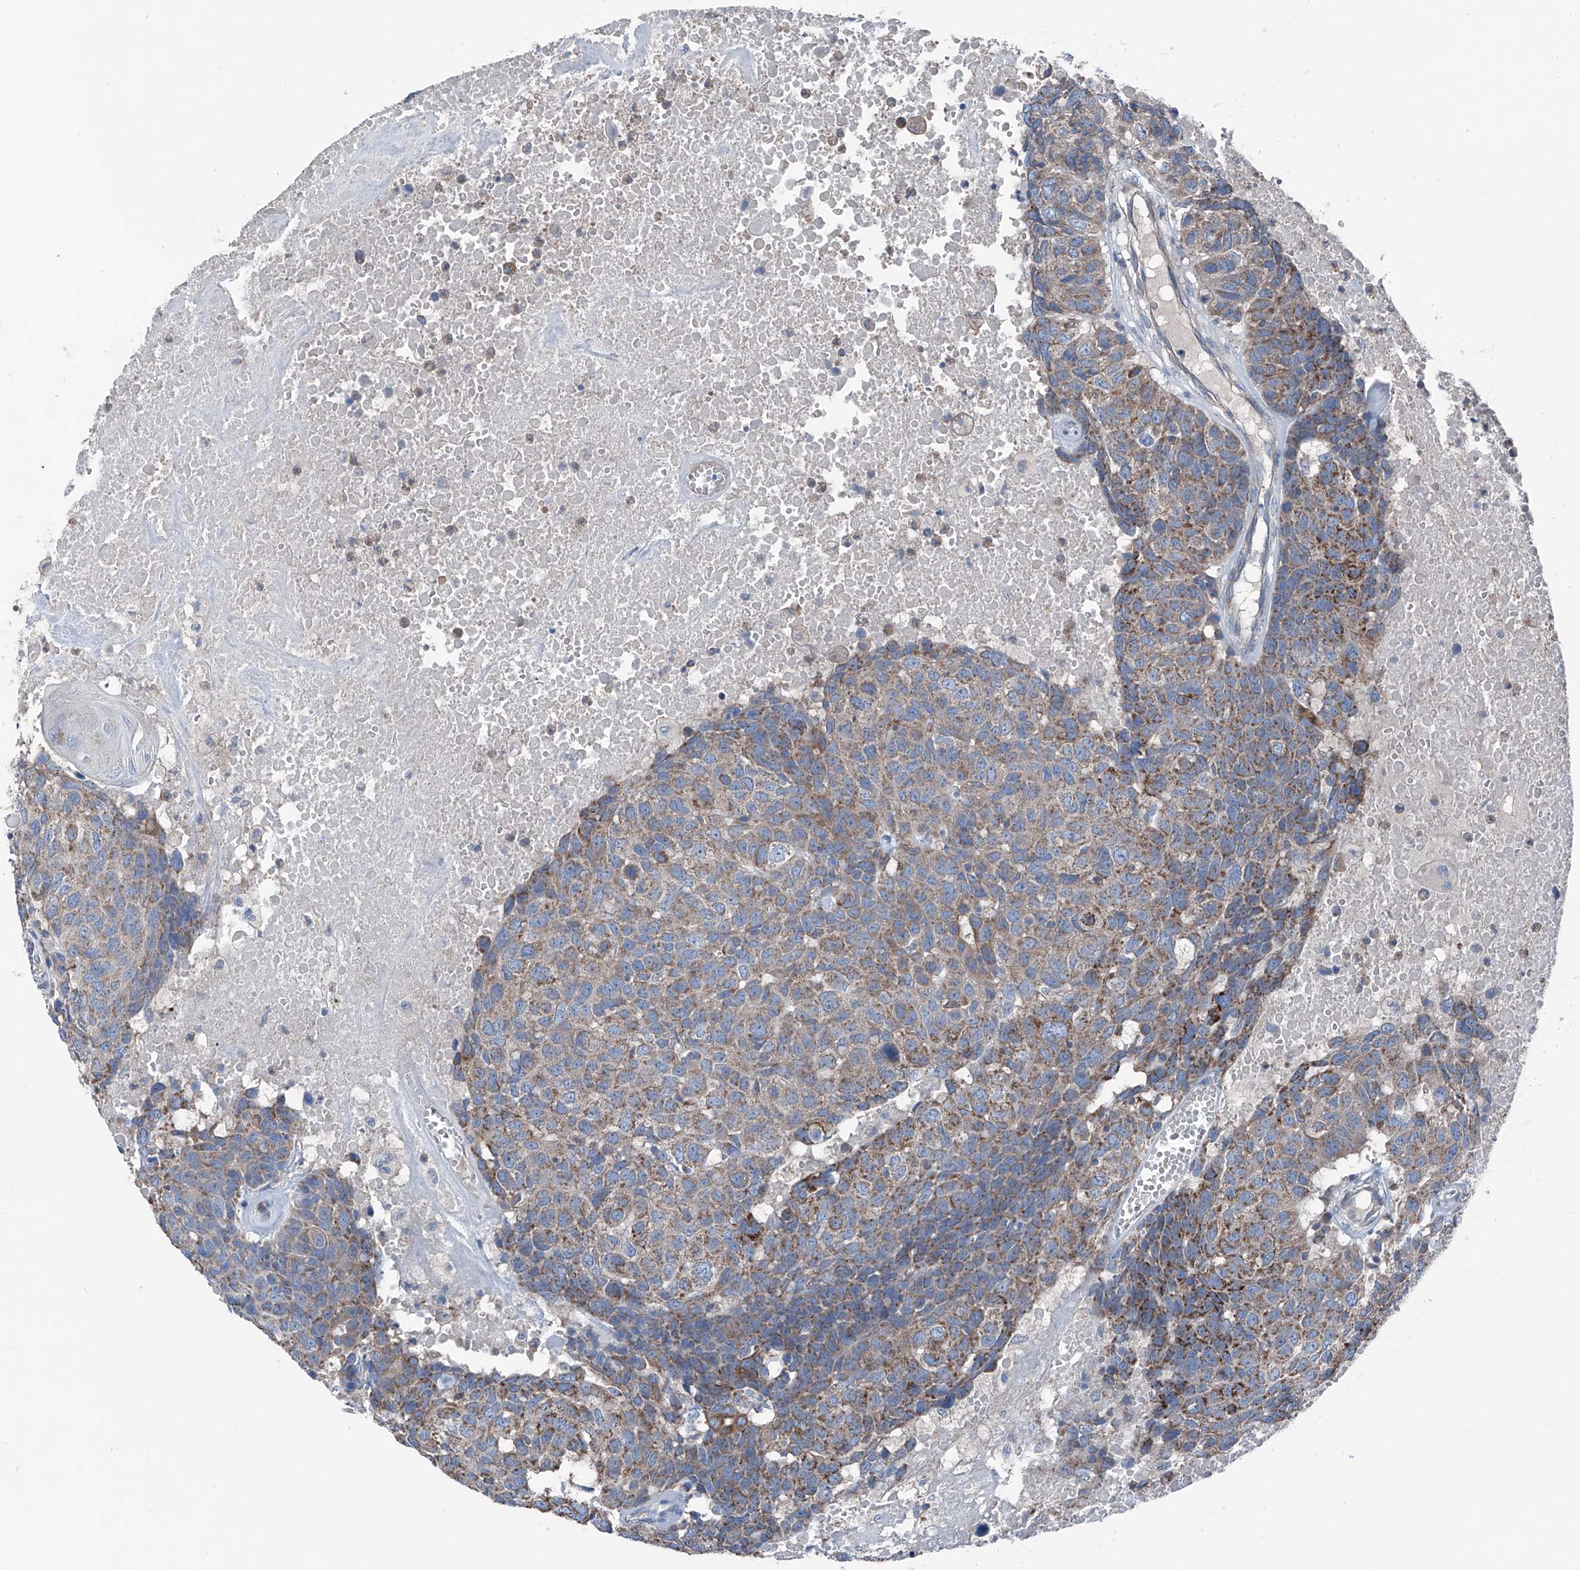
{"staining": {"intensity": "moderate", "quantity": "25%-75%", "location": "cytoplasmic/membranous"}, "tissue": "head and neck cancer", "cell_type": "Tumor cells", "image_type": "cancer", "snomed": [{"axis": "morphology", "description": "Squamous cell carcinoma, NOS"}, {"axis": "topography", "description": "Head-Neck"}], "caption": "This is a micrograph of IHC staining of head and neck cancer (squamous cell carcinoma), which shows moderate expression in the cytoplasmic/membranous of tumor cells.", "gene": "GPAT3", "patient": {"sex": "male", "age": 66}}